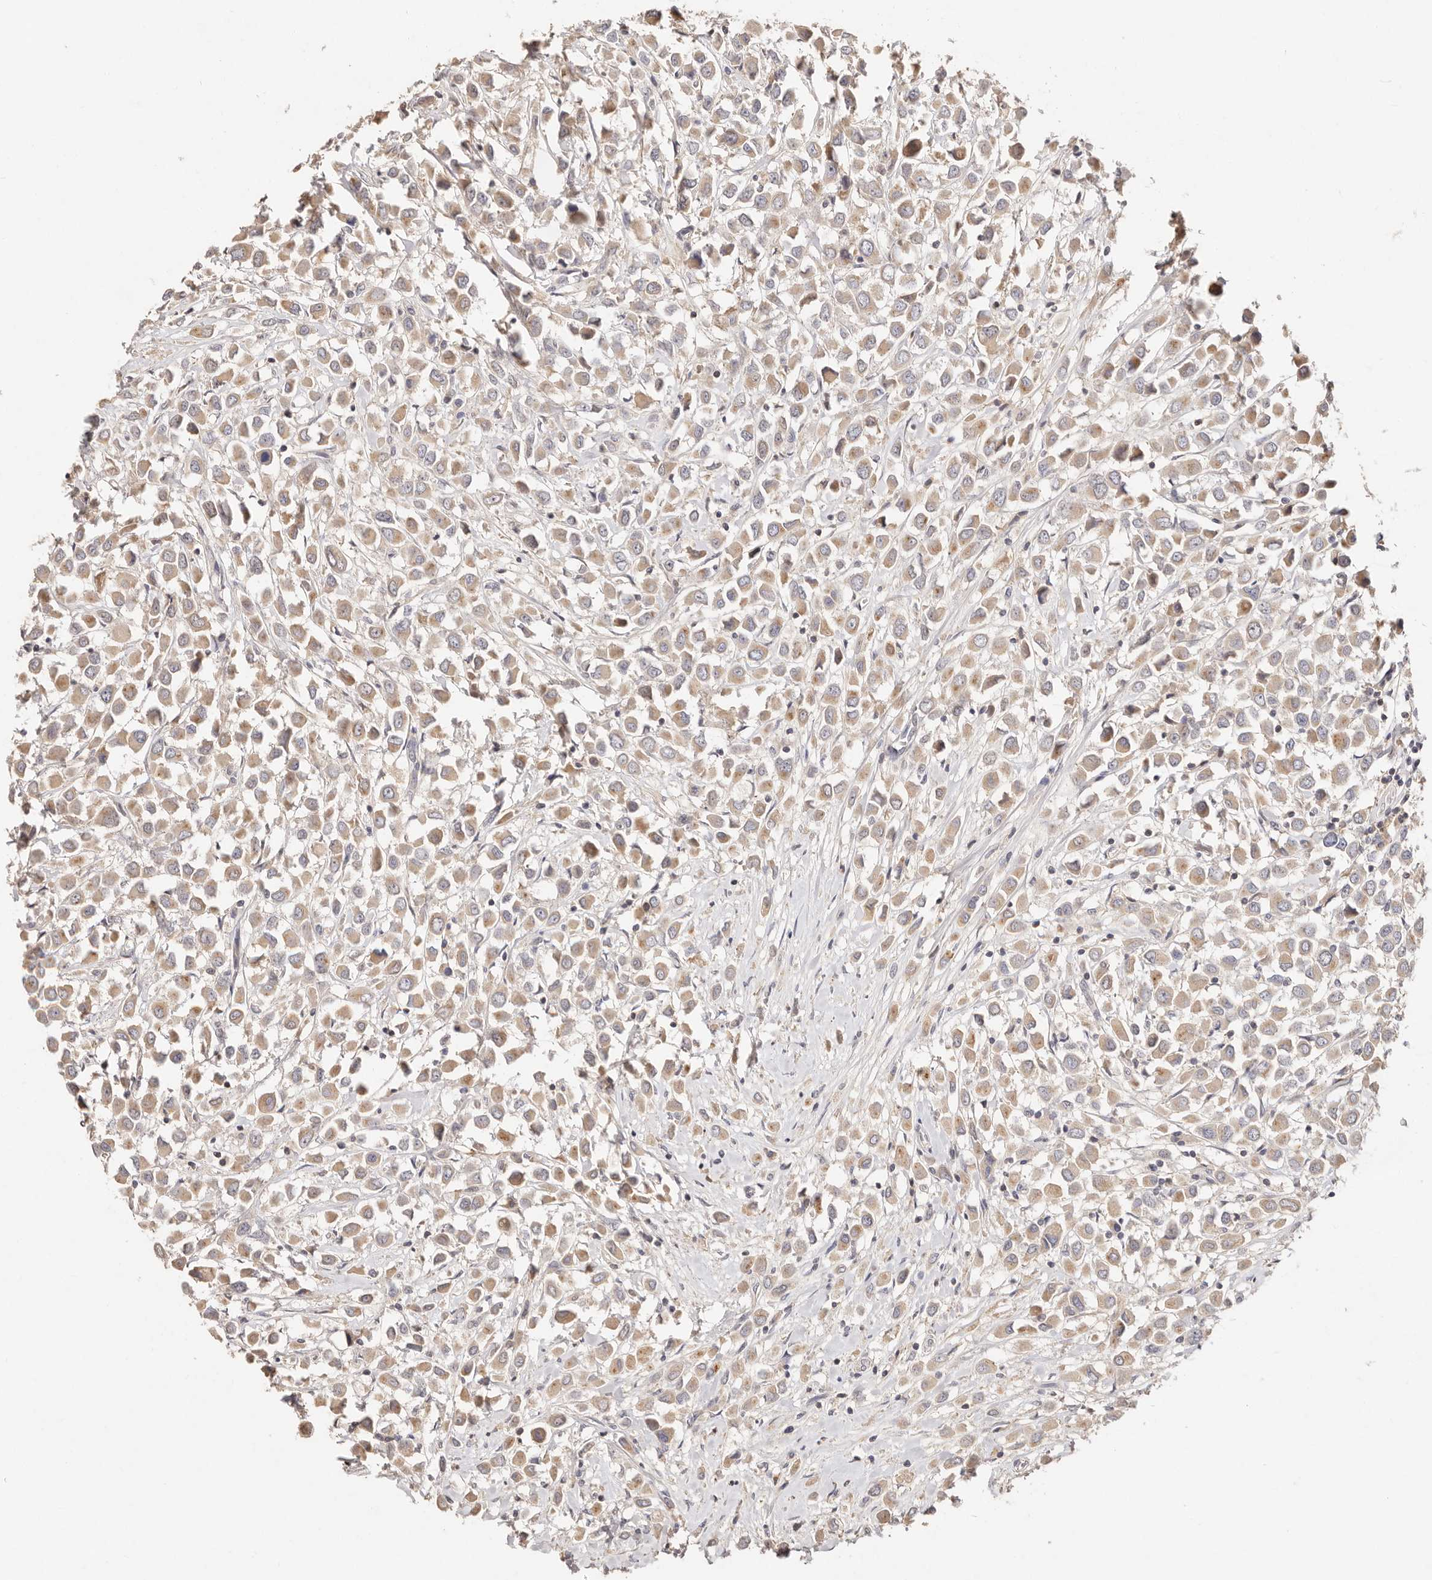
{"staining": {"intensity": "weak", "quantity": ">75%", "location": "cytoplasmic/membranous"}, "tissue": "breast cancer", "cell_type": "Tumor cells", "image_type": "cancer", "snomed": [{"axis": "morphology", "description": "Duct carcinoma"}, {"axis": "topography", "description": "Breast"}], "caption": "DAB immunohistochemical staining of human intraductal carcinoma (breast) demonstrates weak cytoplasmic/membranous protein positivity in approximately >75% of tumor cells.", "gene": "CXADR", "patient": {"sex": "female", "age": 61}}